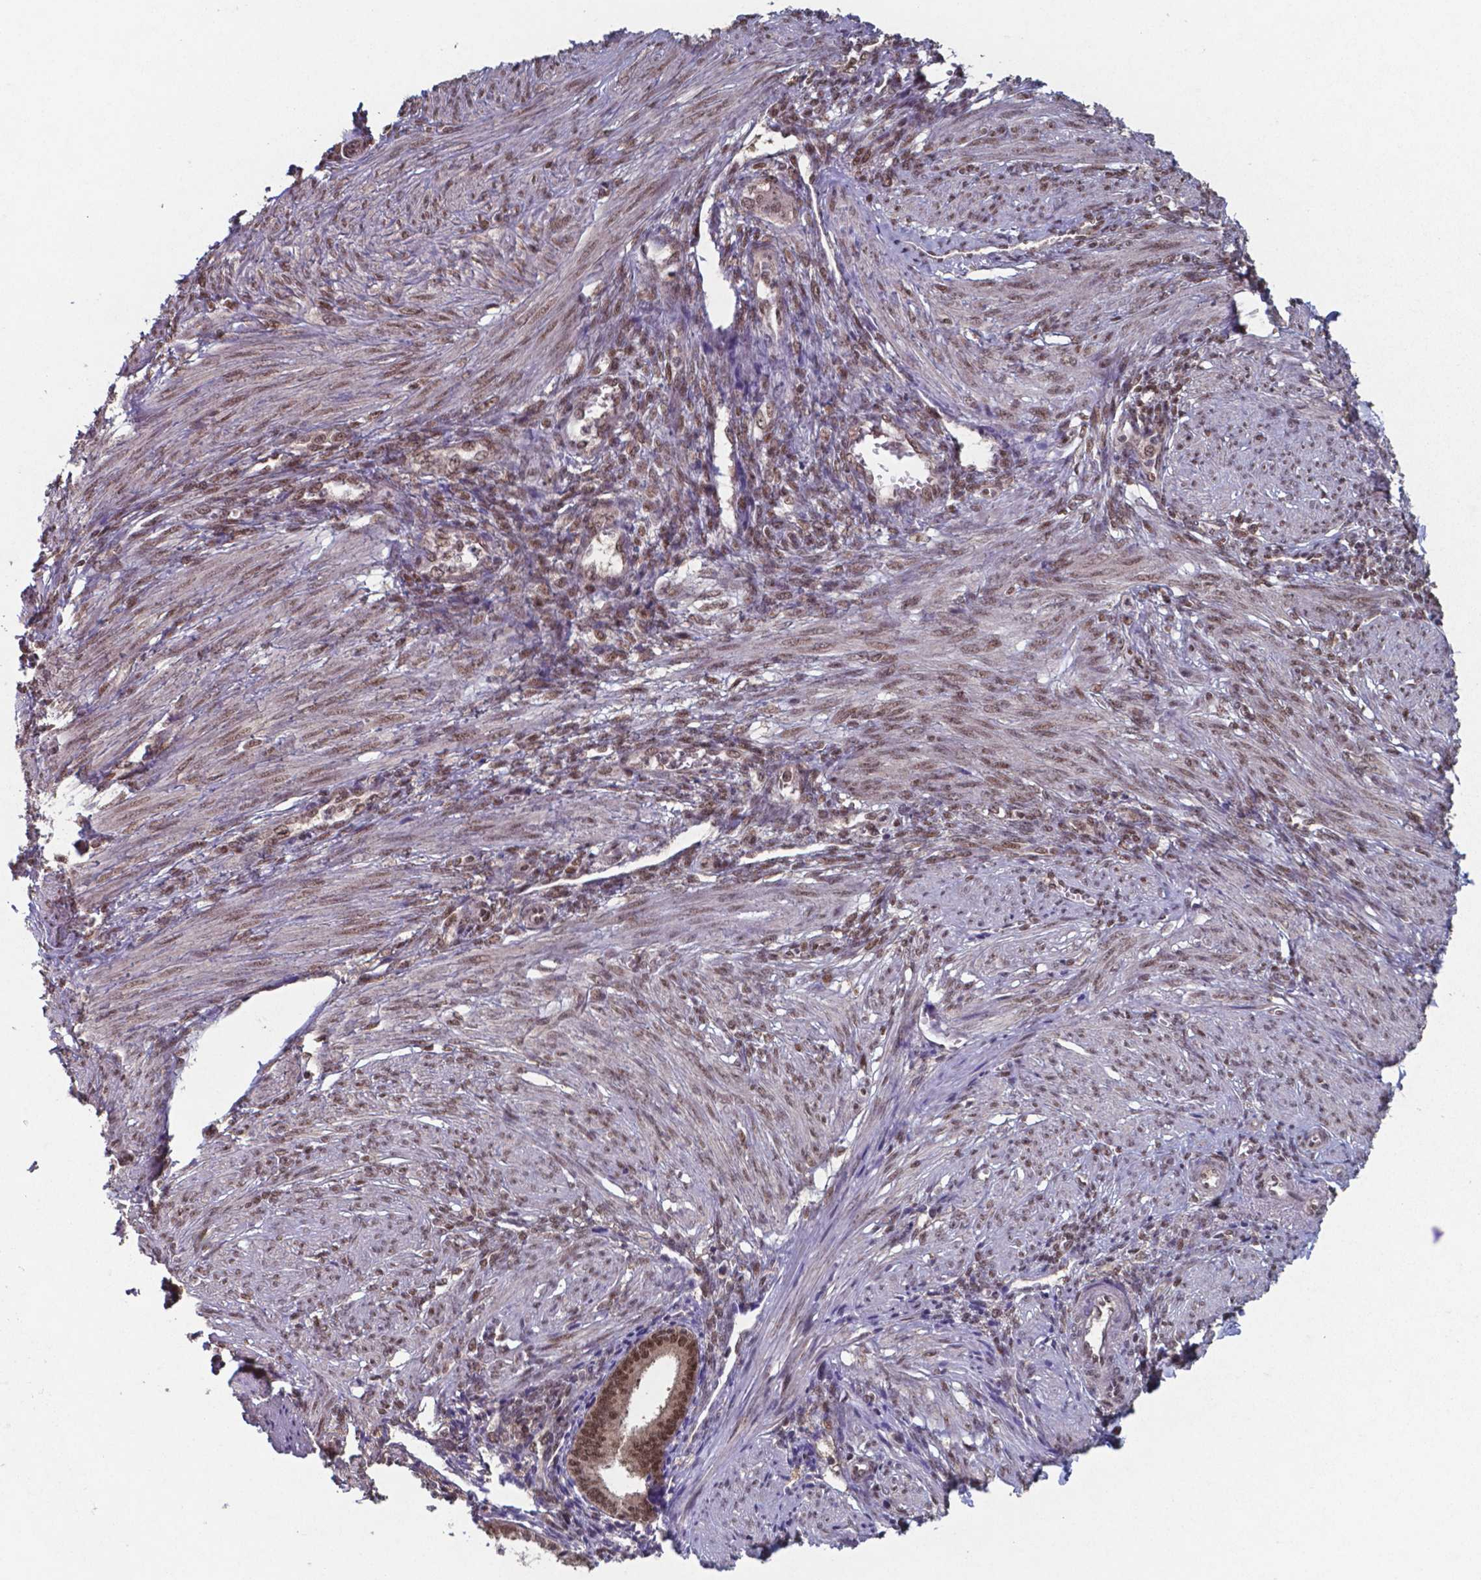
{"staining": {"intensity": "moderate", "quantity": "<25%", "location": "nuclear"}, "tissue": "endometrium", "cell_type": "Cells in endometrial stroma", "image_type": "normal", "snomed": [{"axis": "morphology", "description": "Normal tissue, NOS"}, {"axis": "topography", "description": "Endometrium"}], "caption": "A high-resolution image shows immunohistochemistry staining of benign endometrium, which shows moderate nuclear expression in approximately <25% of cells in endometrial stroma. The staining was performed using DAB (3,3'-diaminobenzidine), with brown indicating positive protein expression. Nuclei are stained blue with hematoxylin.", "gene": "UBA1", "patient": {"sex": "female", "age": 42}}